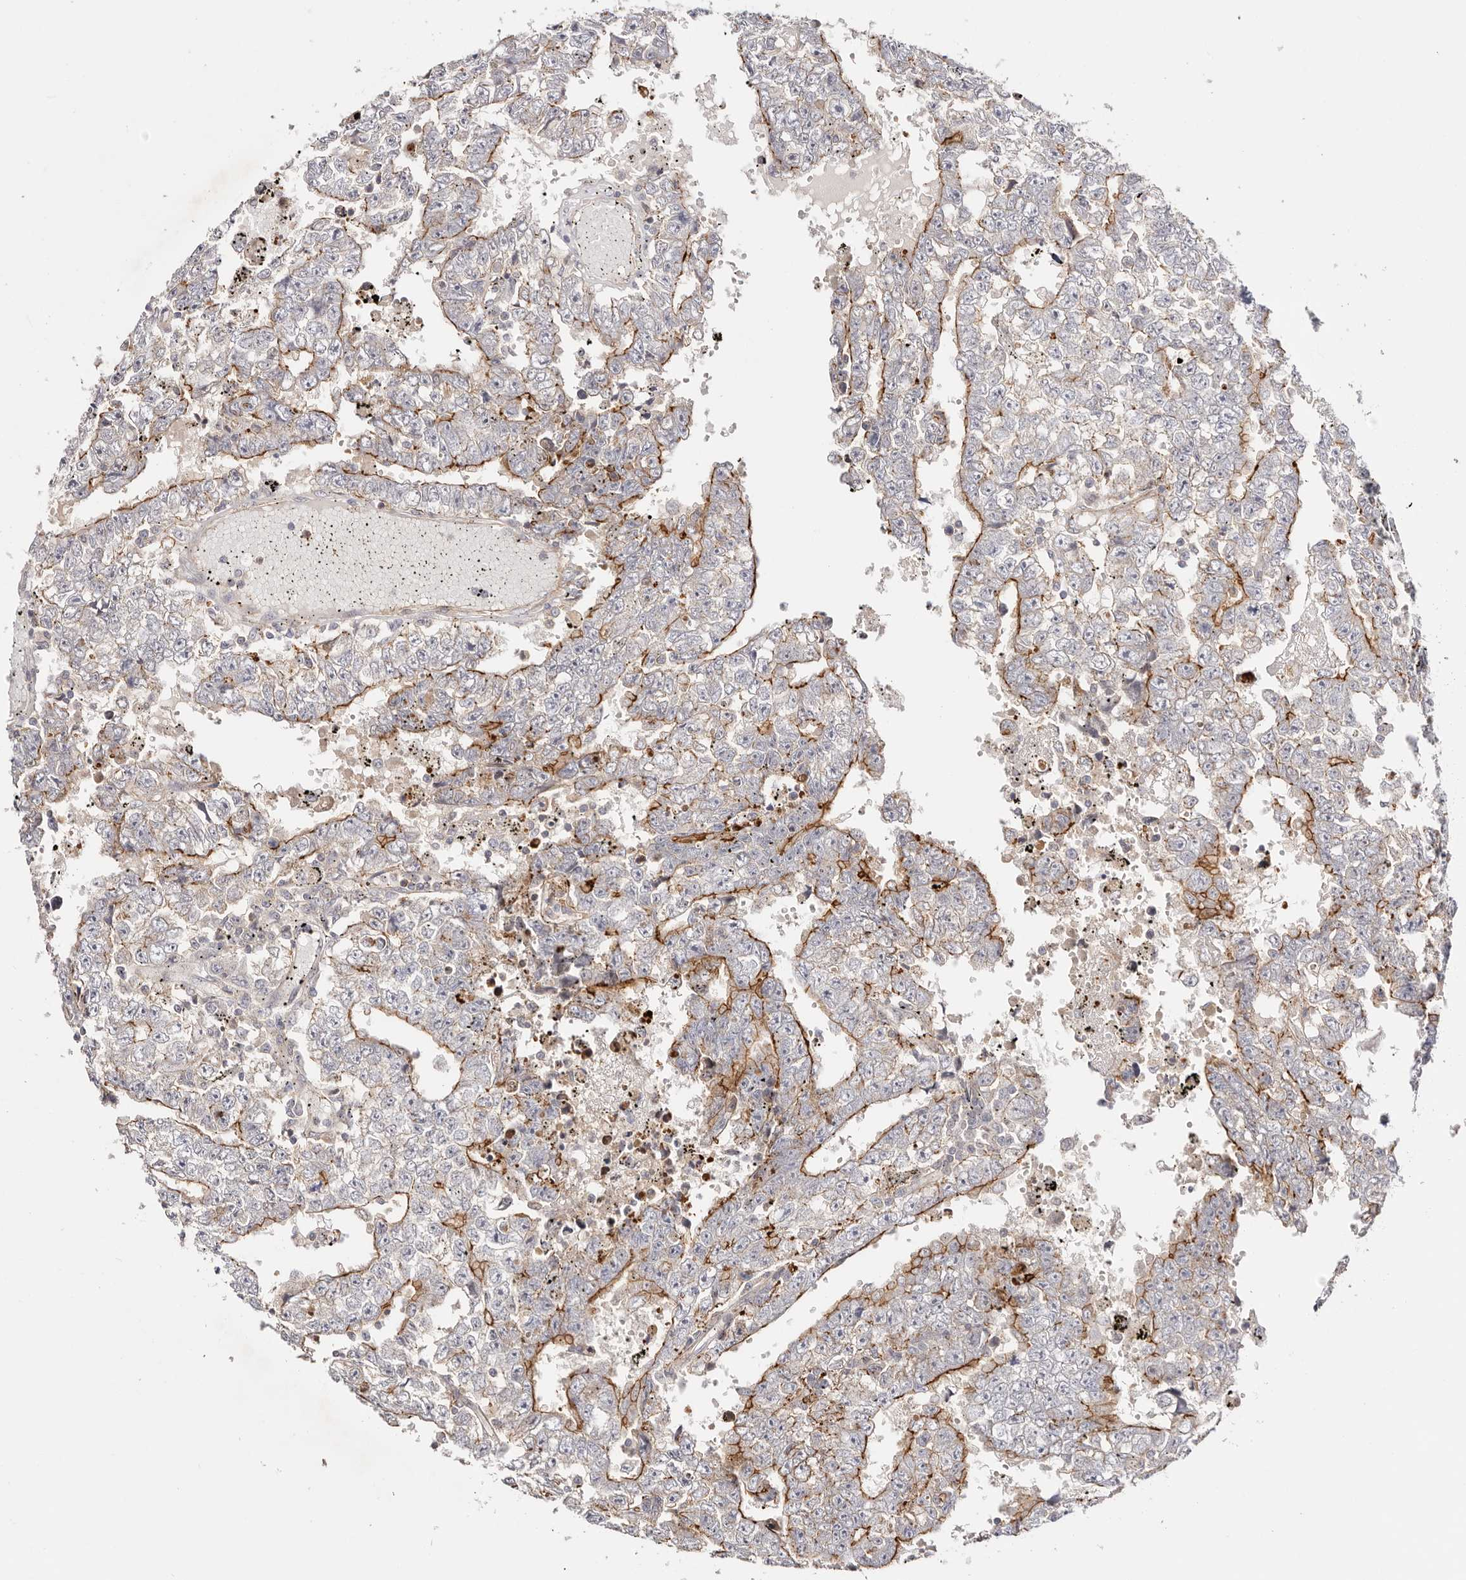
{"staining": {"intensity": "strong", "quantity": "25%-75%", "location": "cytoplasmic/membranous"}, "tissue": "testis cancer", "cell_type": "Tumor cells", "image_type": "cancer", "snomed": [{"axis": "morphology", "description": "Carcinoma, Embryonal, NOS"}, {"axis": "topography", "description": "Testis"}], "caption": "Immunohistochemistry histopathology image of neoplastic tissue: testis cancer stained using immunohistochemistry exhibits high levels of strong protein expression localized specifically in the cytoplasmic/membranous of tumor cells, appearing as a cytoplasmic/membranous brown color.", "gene": "SLC35B2", "patient": {"sex": "male", "age": 25}}